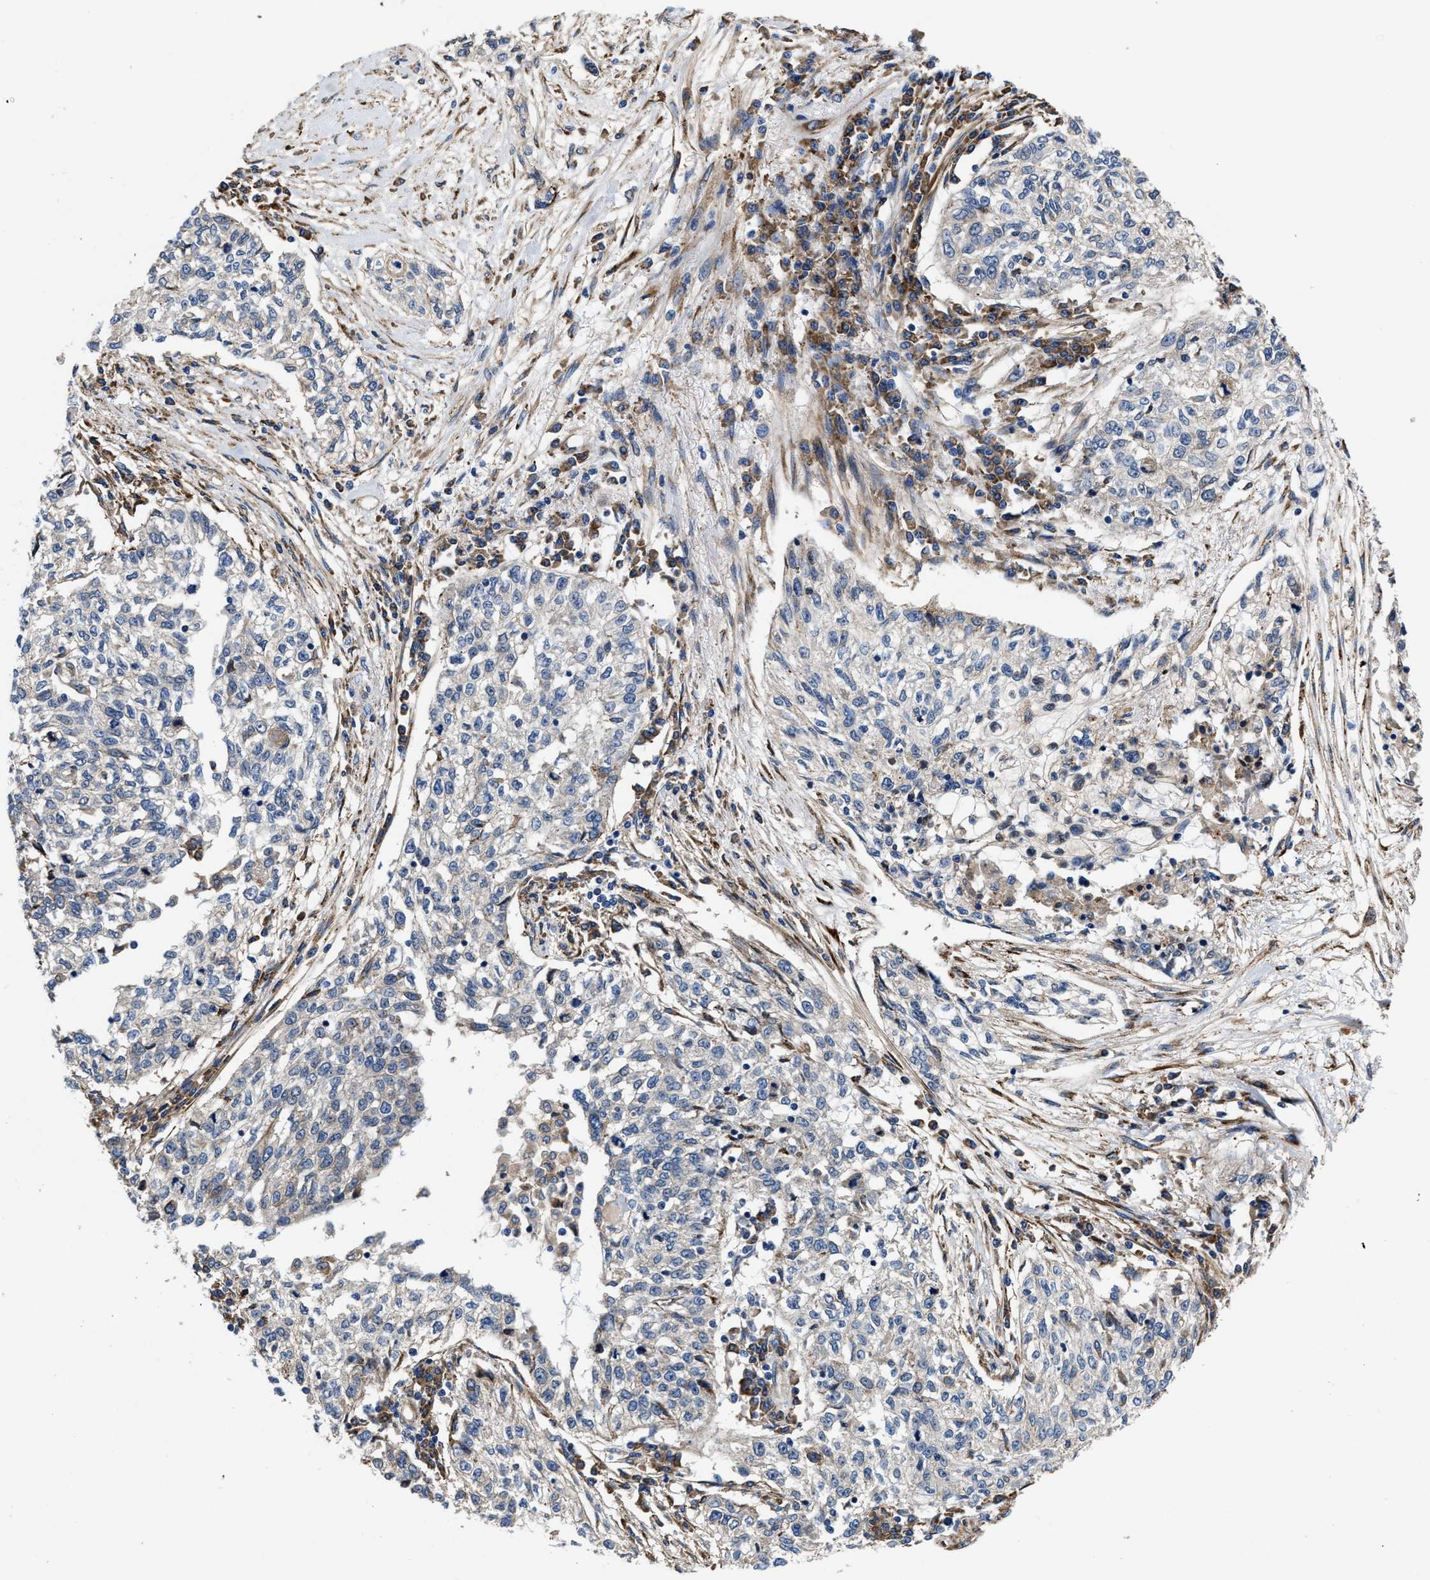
{"staining": {"intensity": "negative", "quantity": "none", "location": "none"}, "tissue": "cervical cancer", "cell_type": "Tumor cells", "image_type": "cancer", "snomed": [{"axis": "morphology", "description": "Squamous cell carcinoma, NOS"}, {"axis": "topography", "description": "Cervix"}], "caption": "Image shows no significant protein positivity in tumor cells of cervical squamous cell carcinoma.", "gene": "SLC12A2", "patient": {"sex": "female", "age": 57}}